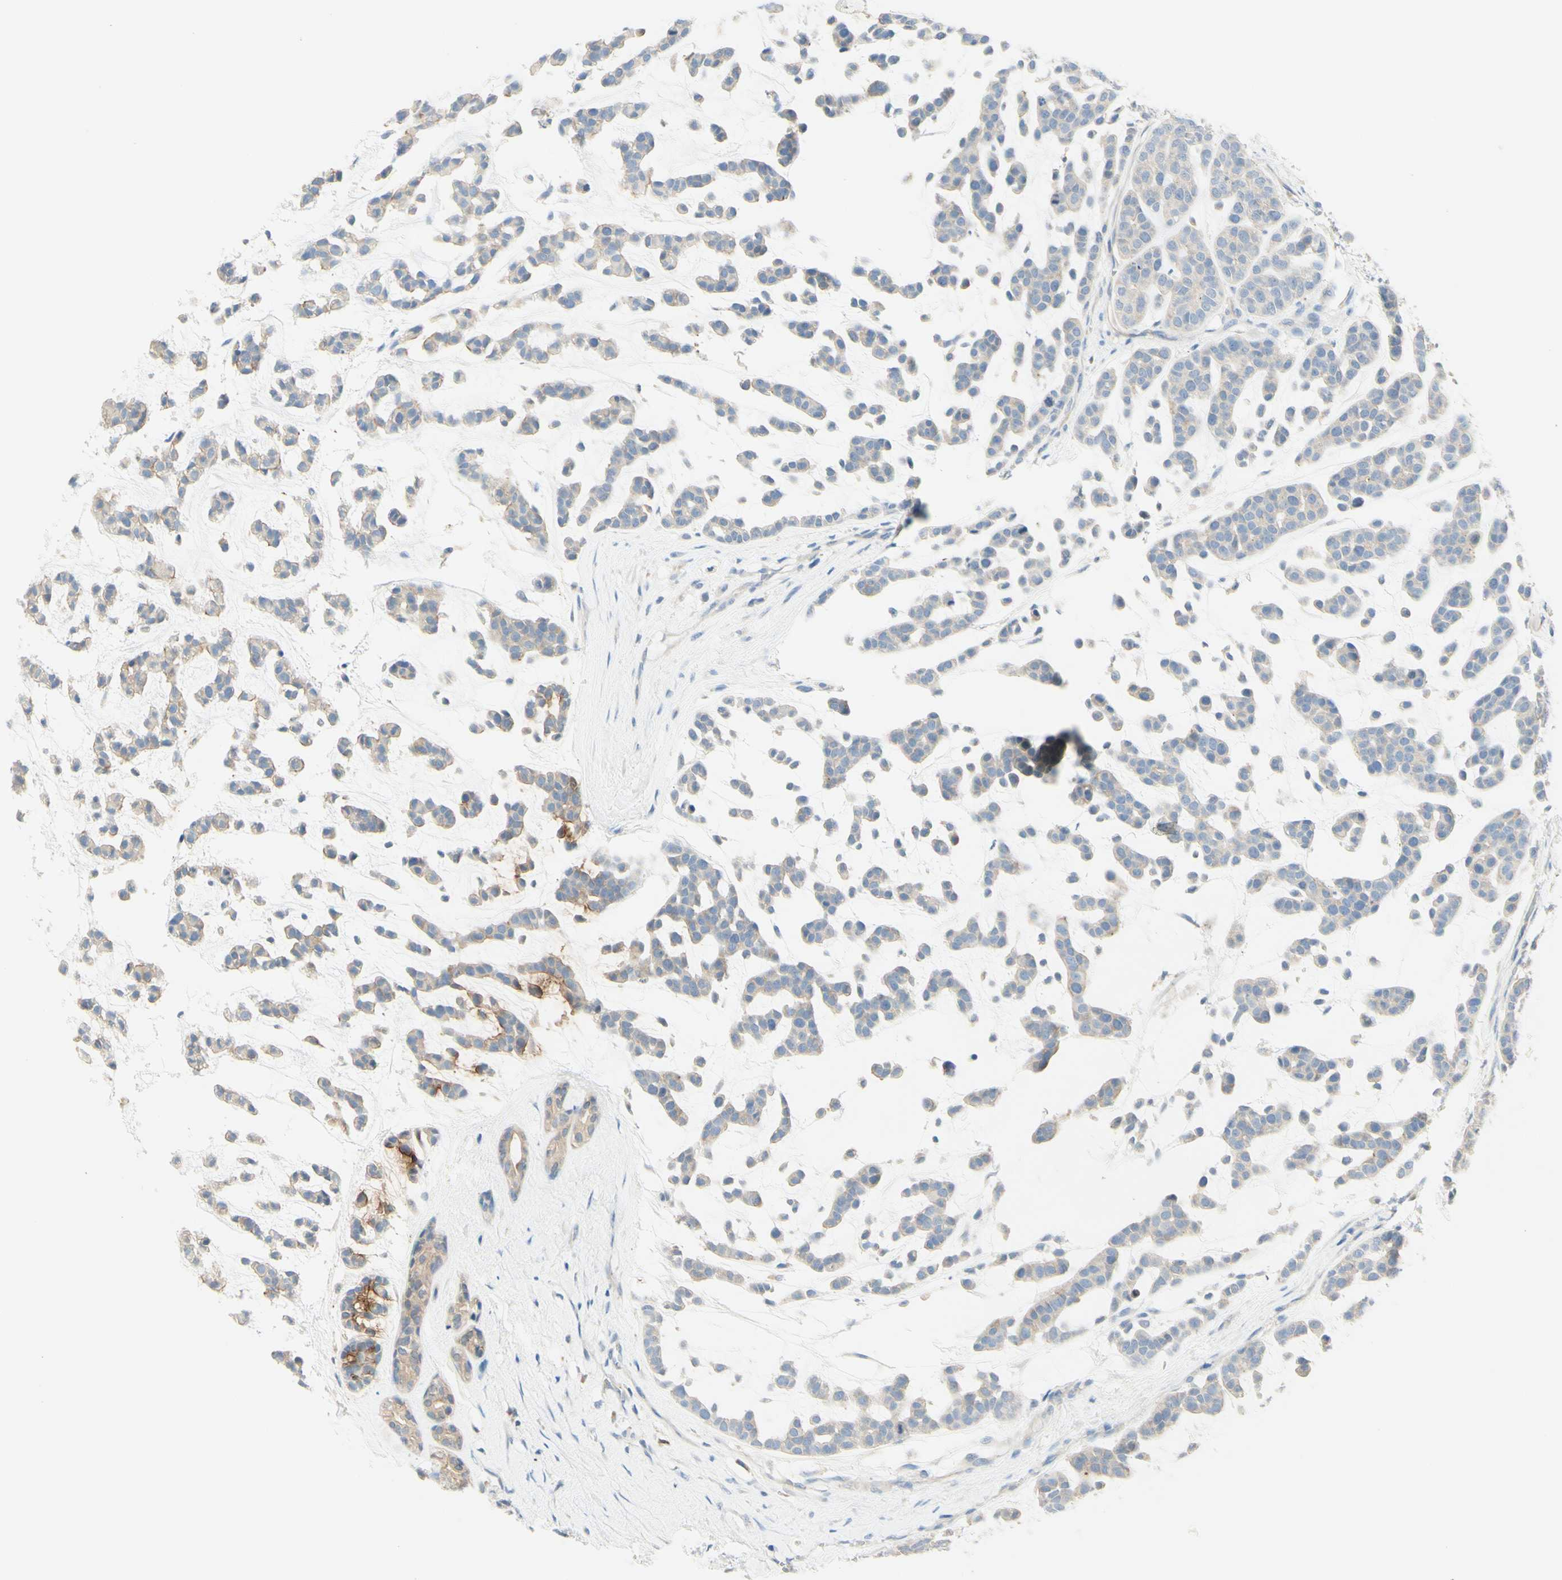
{"staining": {"intensity": "weak", "quantity": "25%-75%", "location": "cytoplasmic/membranous"}, "tissue": "head and neck cancer", "cell_type": "Tumor cells", "image_type": "cancer", "snomed": [{"axis": "morphology", "description": "Adenocarcinoma, NOS"}, {"axis": "morphology", "description": "Adenoma, NOS"}, {"axis": "topography", "description": "Head-Neck"}], "caption": "A micrograph of head and neck cancer (adenoma) stained for a protein exhibits weak cytoplasmic/membranous brown staining in tumor cells. Ihc stains the protein of interest in brown and the nuclei are stained blue.", "gene": "MTM1", "patient": {"sex": "female", "age": 55}}